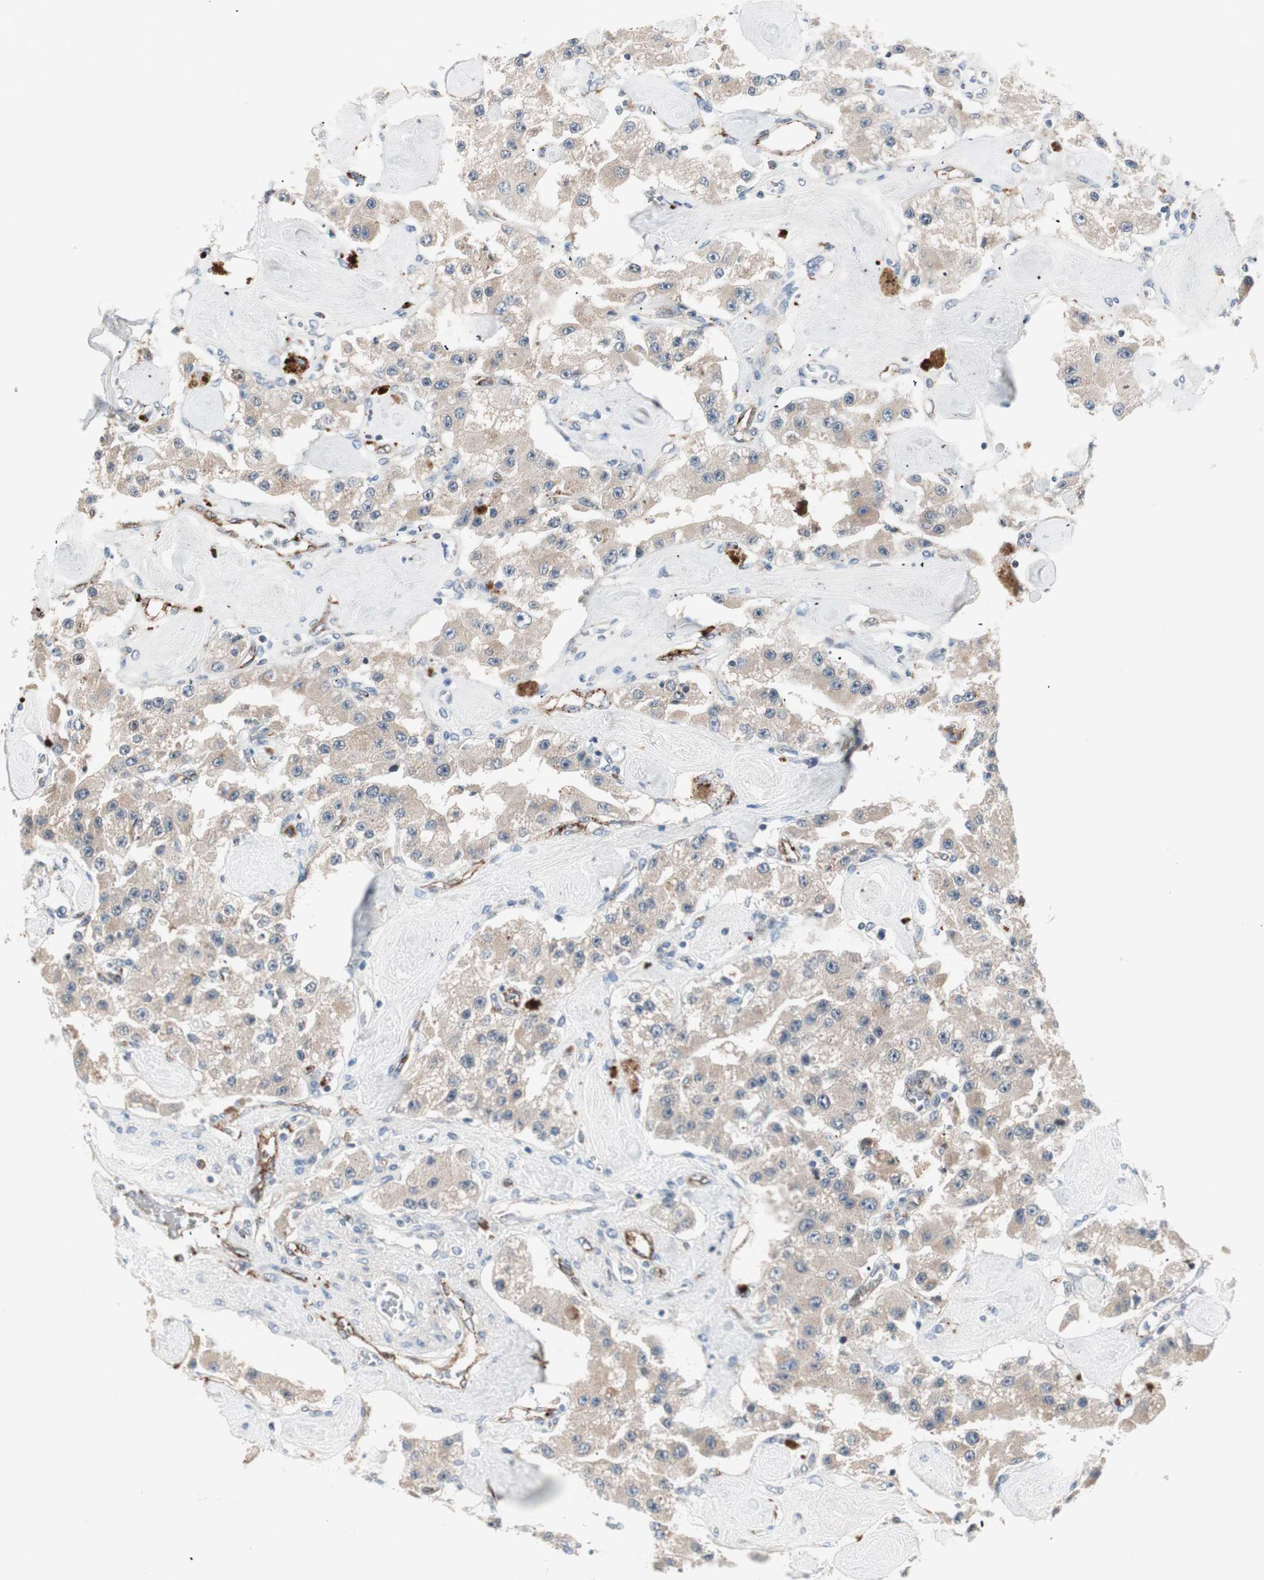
{"staining": {"intensity": "weak", "quantity": ">75%", "location": "cytoplasmic/membranous"}, "tissue": "carcinoid", "cell_type": "Tumor cells", "image_type": "cancer", "snomed": [{"axis": "morphology", "description": "Carcinoid, malignant, NOS"}, {"axis": "topography", "description": "Pancreas"}], "caption": "This image shows immunohistochemistry staining of carcinoid, with low weak cytoplasmic/membranous positivity in approximately >75% of tumor cells.", "gene": "FGFR4", "patient": {"sex": "male", "age": 41}}